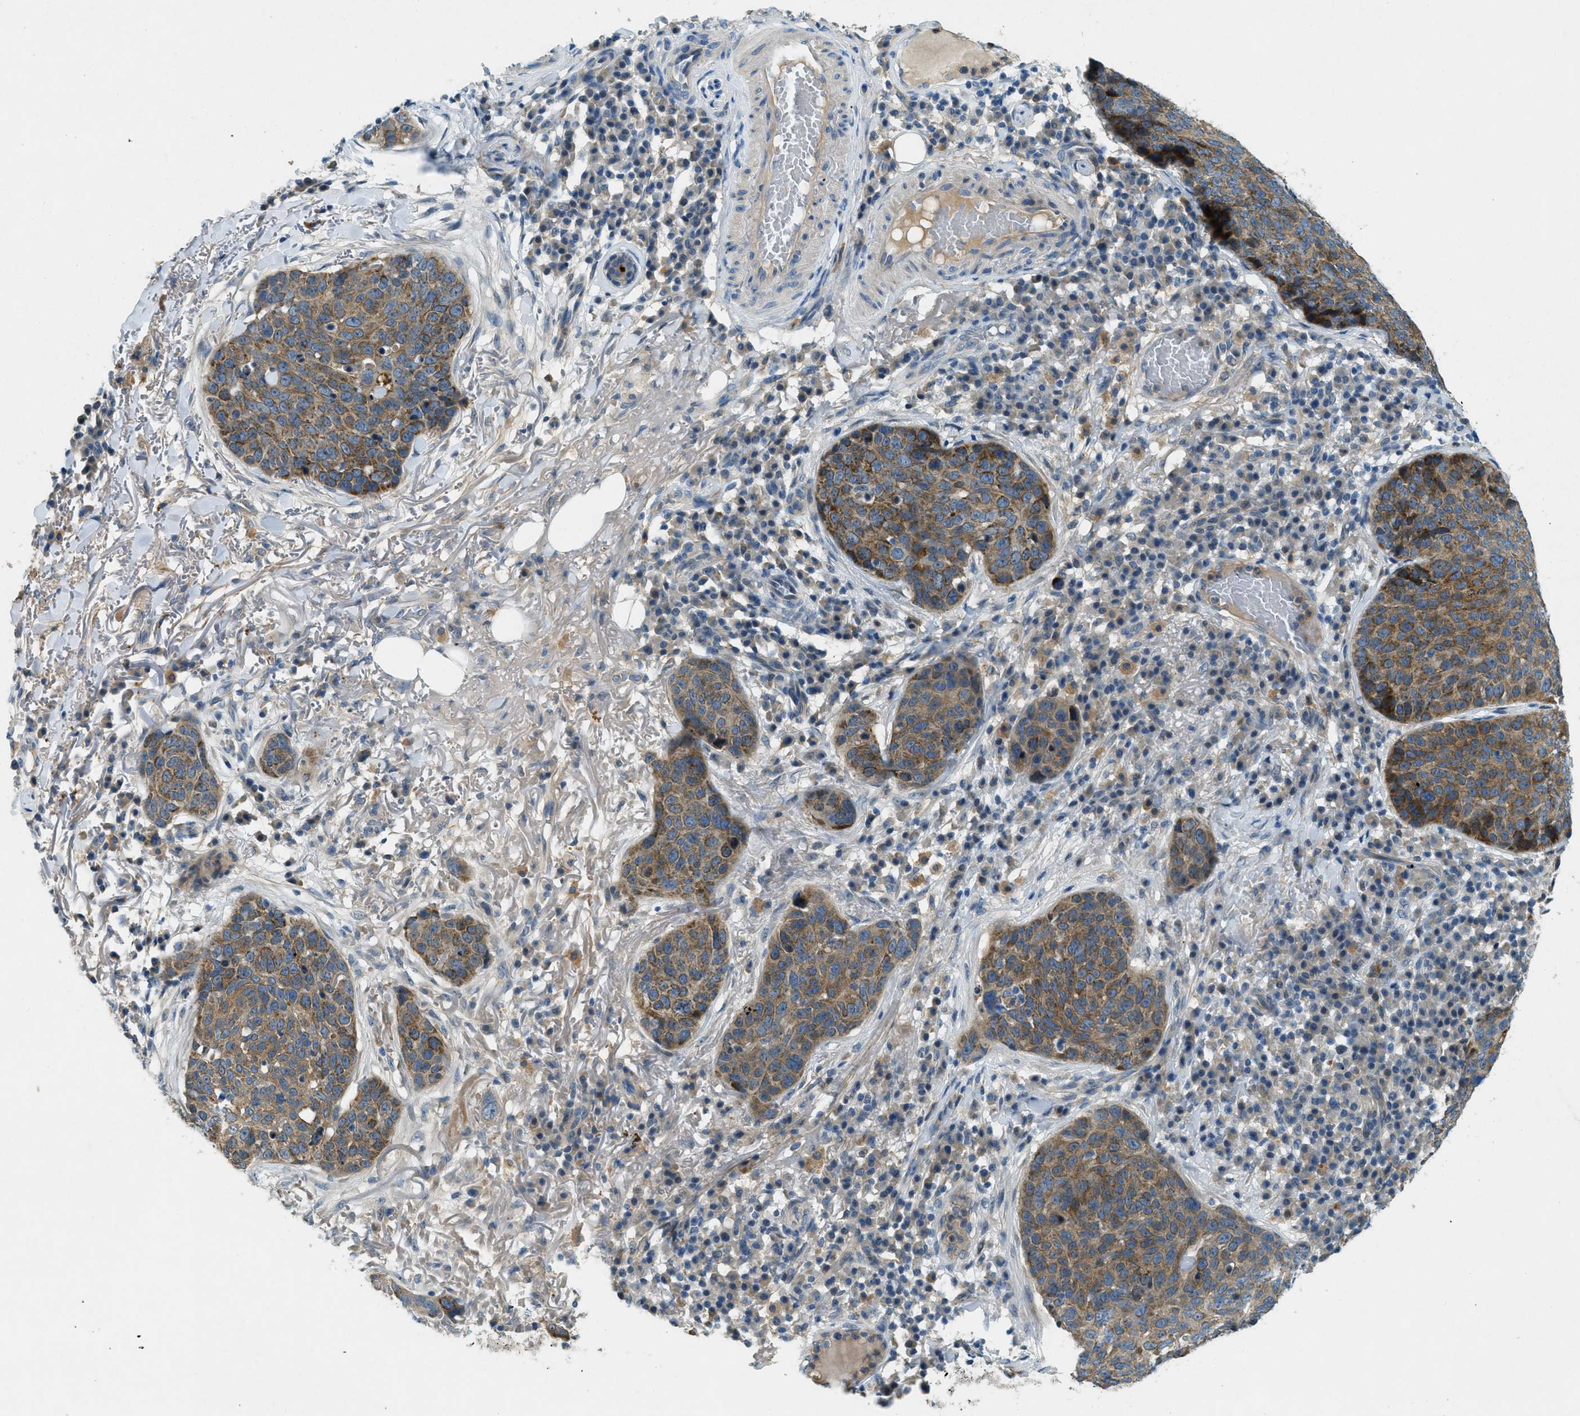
{"staining": {"intensity": "moderate", "quantity": ">75%", "location": "cytoplasmic/membranous"}, "tissue": "skin cancer", "cell_type": "Tumor cells", "image_type": "cancer", "snomed": [{"axis": "morphology", "description": "Squamous cell carcinoma in situ, NOS"}, {"axis": "morphology", "description": "Squamous cell carcinoma, NOS"}, {"axis": "topography", "description": "Skin"}], "caption": "Protein expression analysis of human skin squamous cell carcinoma reveals moderate cytoplasmic/membranous expression in approximately >75% of tumor cells.", "gene": "SNX14", "patient": {"sex": "male", "age": 93}}